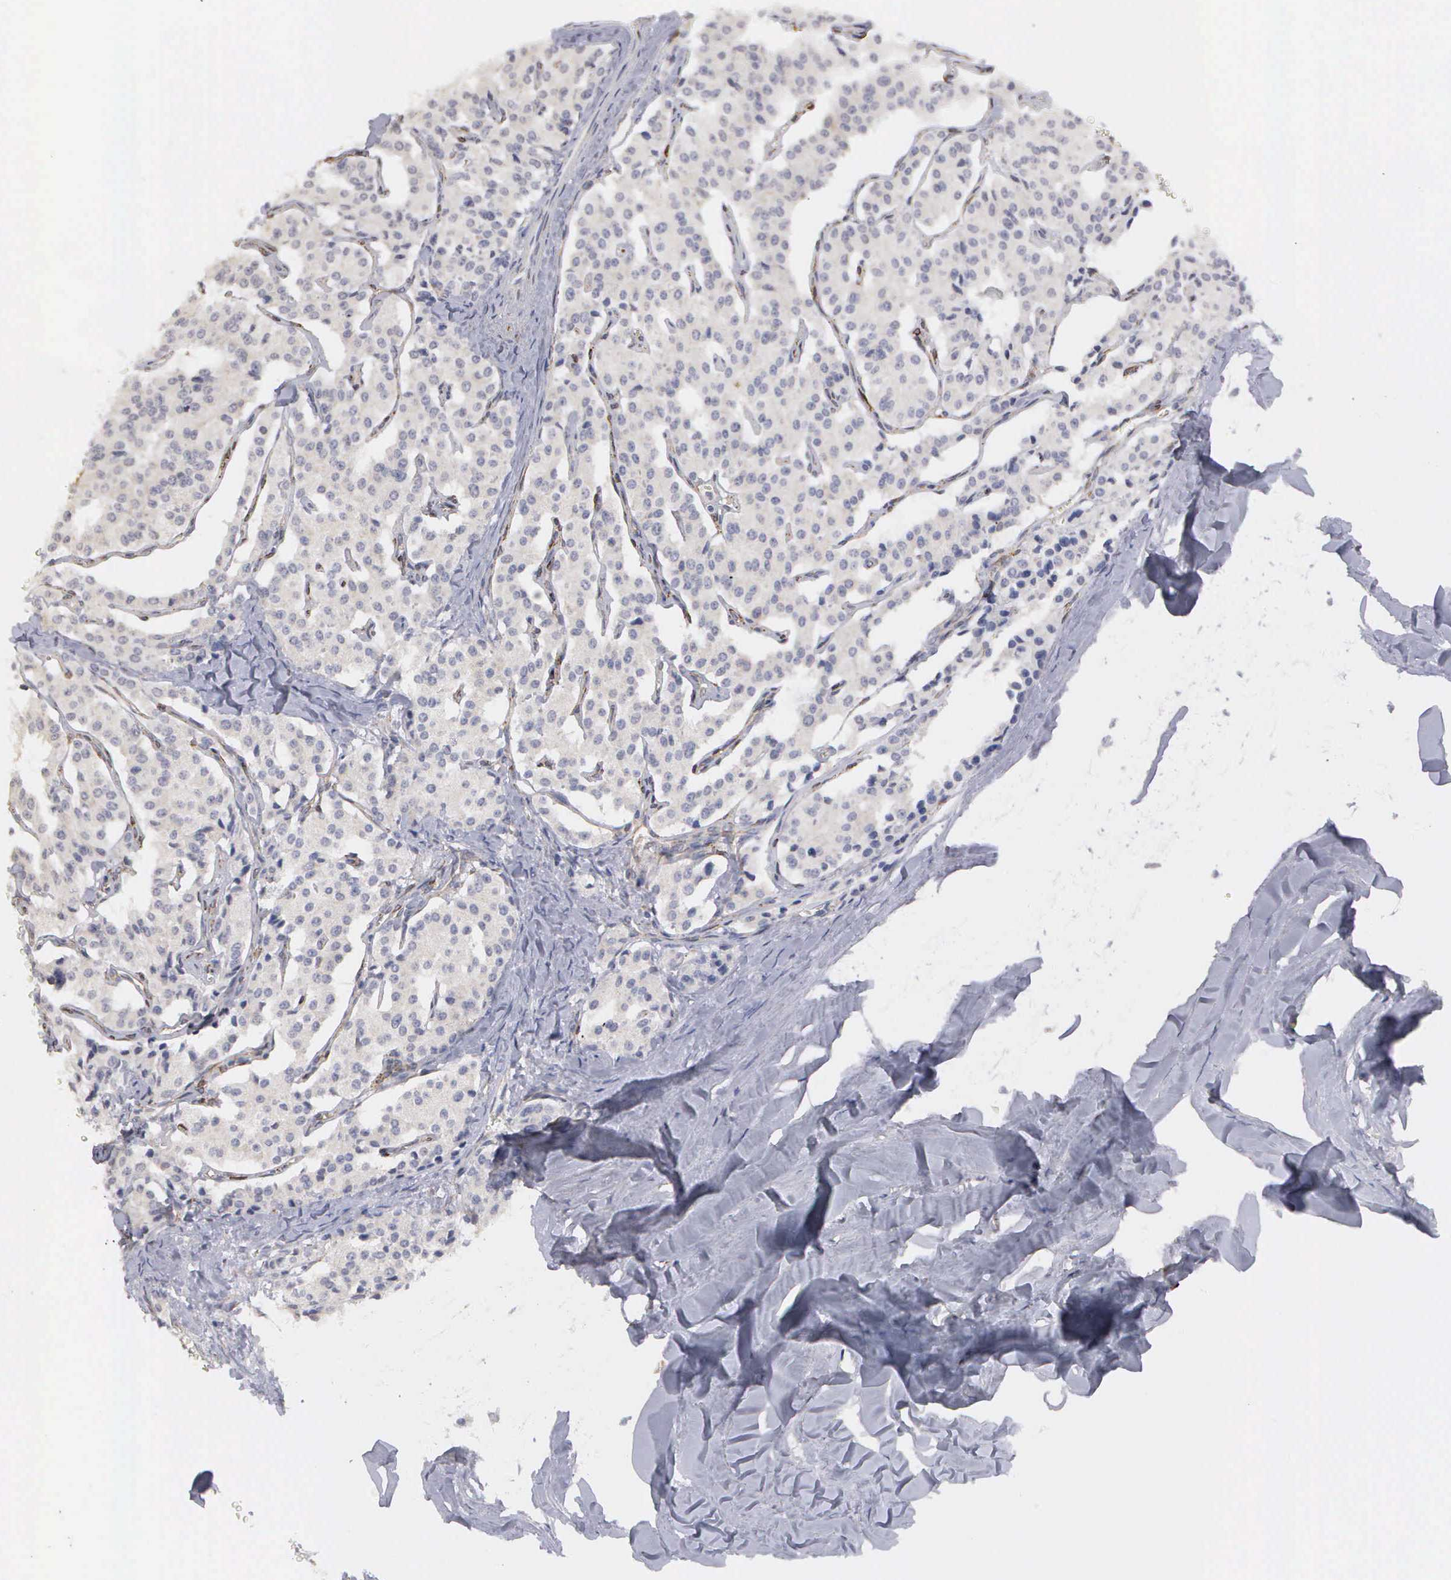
{"staining": {"intensity": "negative", "quantity": "none", "location": "none"}, "tissue": "carcinoid", "cell_type": "Tumor cells", "image_type": "cancer", "snomed": [{"axis": "morphology", "description": "Carcinoid, malignant, NOS"}, {"axis": "topography", "description": "Bronchus"}], "caption": "A high-resolution micrograph shows immunohistochemistry staining of malignant carcinoid, which displays no significant staining in tumor cells.", "gene": "LIN52", "patient": {"sex": "male", "age": 55}}